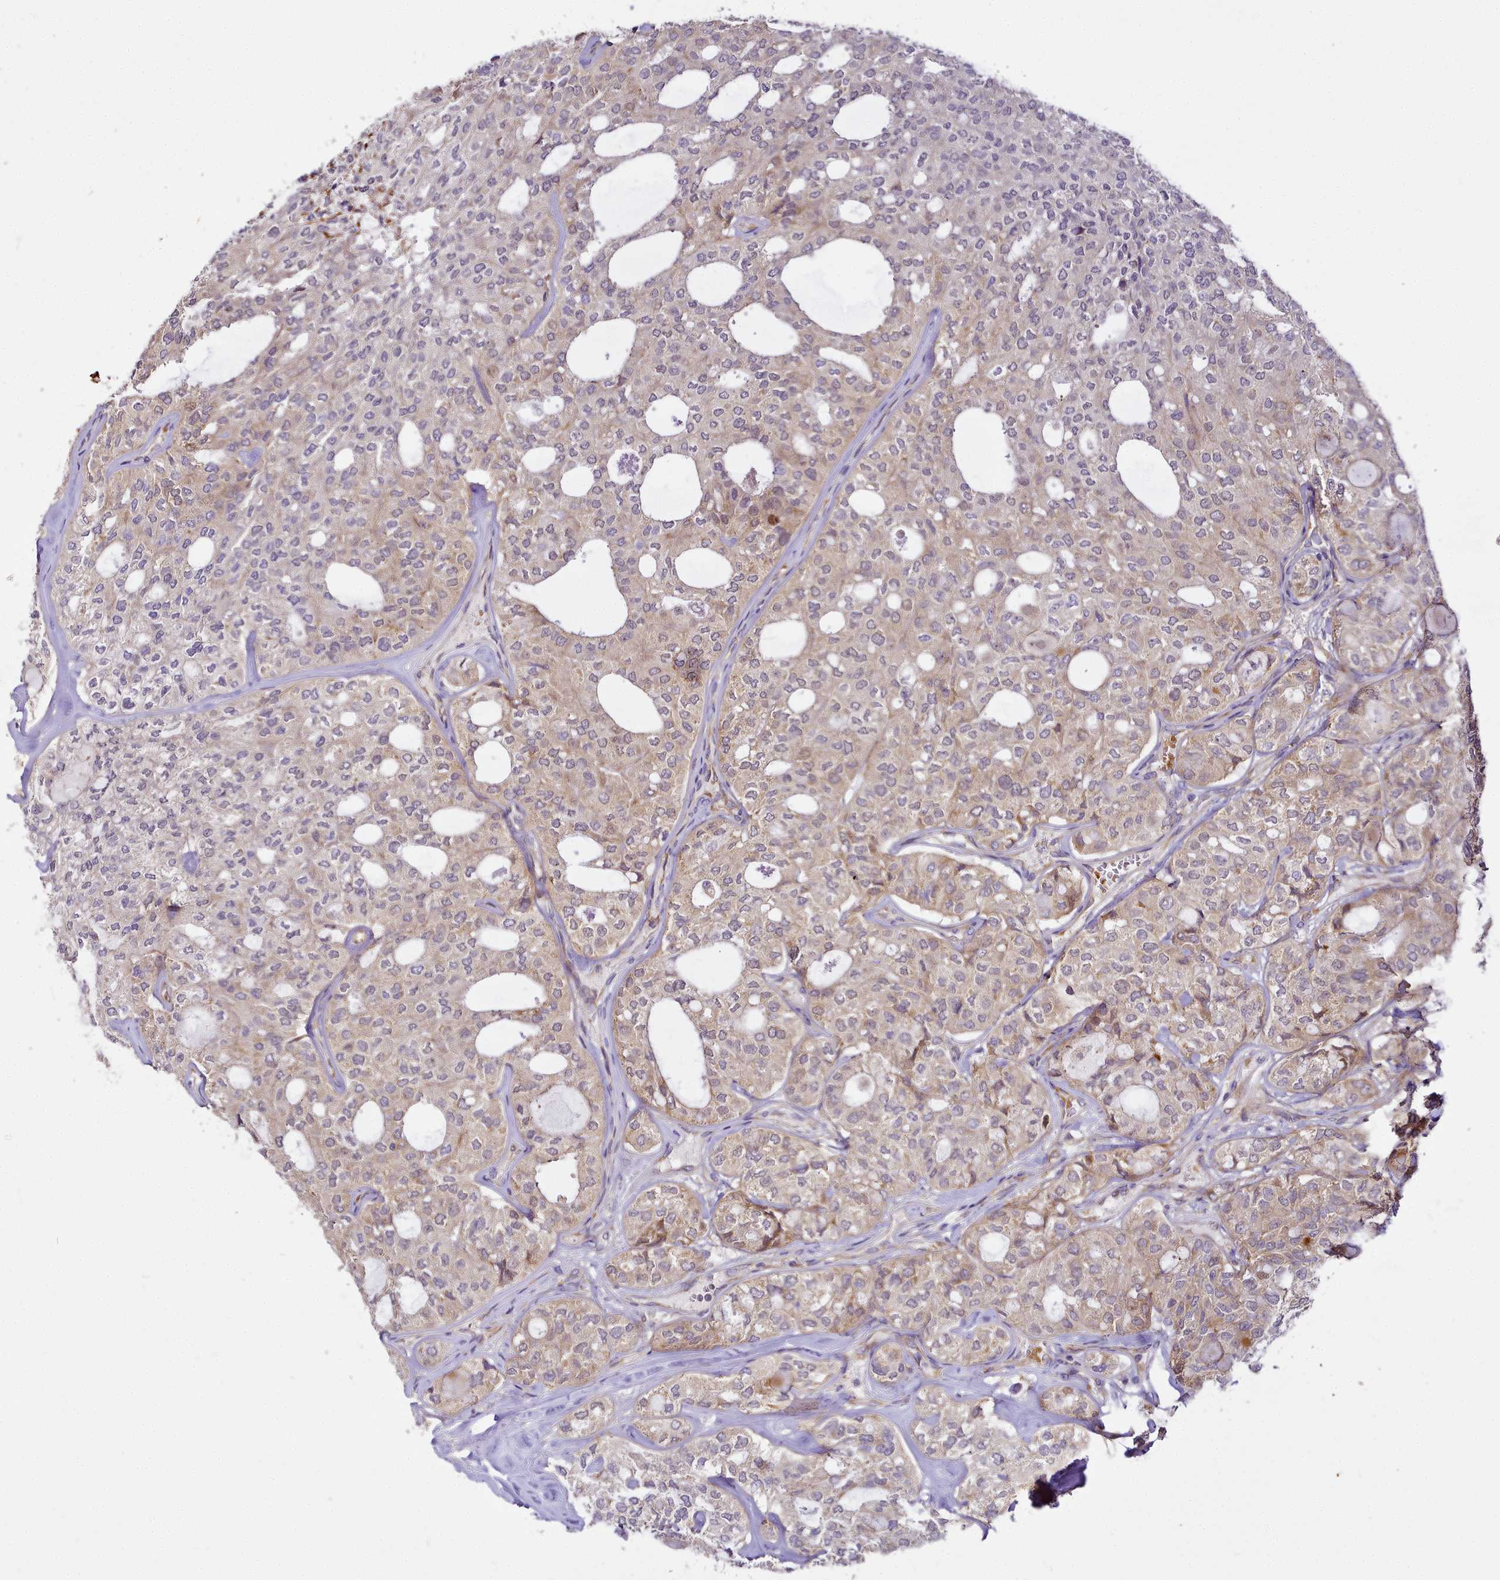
{"staining": {"intensity": "weak", "quantity": "25%-75%", "location": "cytoplasmic/membranous"}, "tissue": "thyroid cancer", "cell_type": "Tumor cells", "image_type": "cancer", "snomed": [{"axis": "morphology", "description": "Follicular adenoma carcinoma, NOS"}, {"axis": "topography", "description": "Thyroid gland"}], "caption": "This is a micrograph of immunohistochemistry staining of follicular adenoma carcinoma (thyroid), which shows weak expression in the cytoplasmic/membranous of tumor cells.", "gene": "NBPF1", "patient": {"sex": "male", "age": 75}}